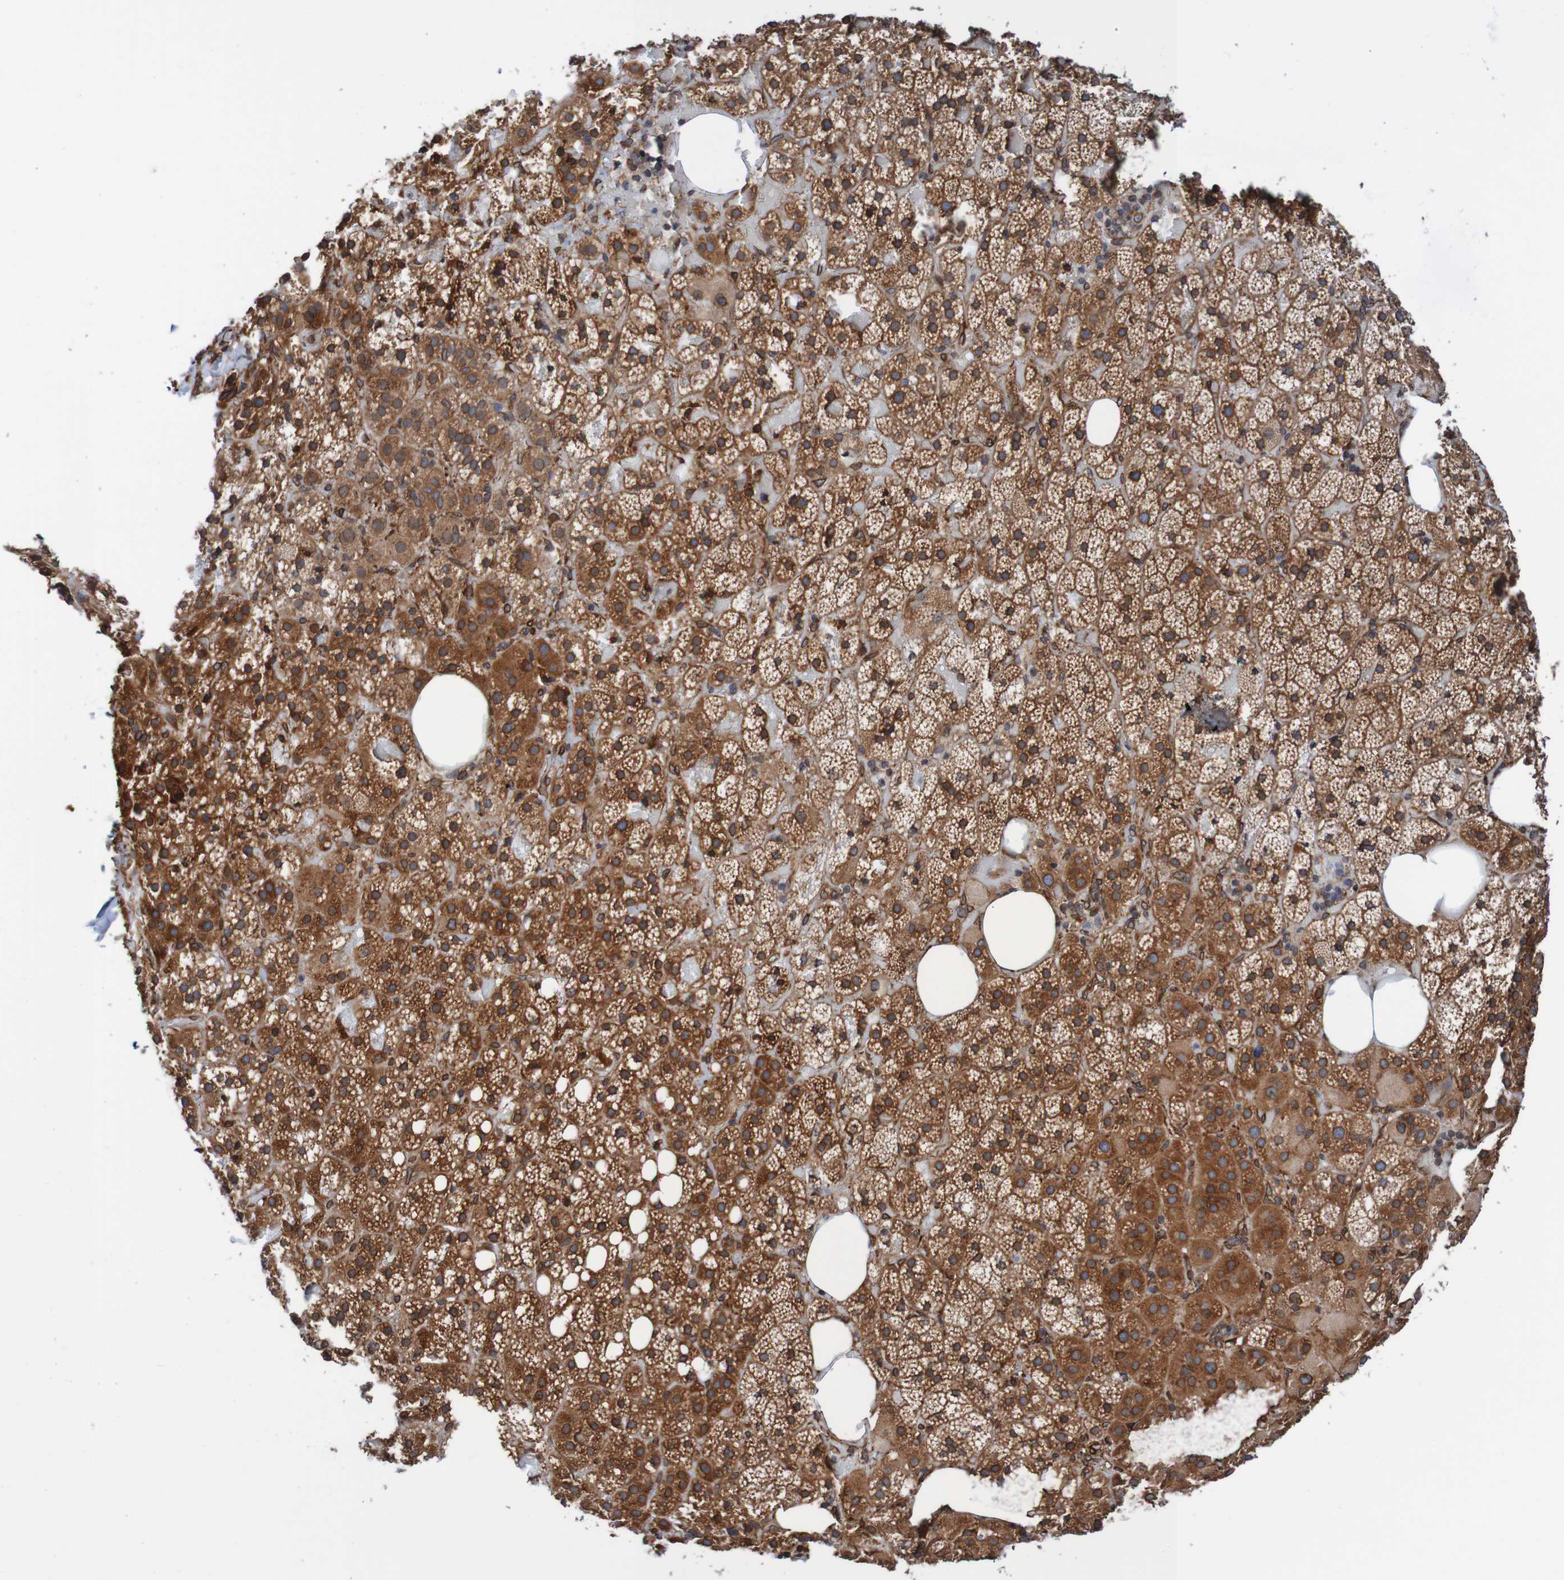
{"staining": {"intensity": "moderate", "quantity": ">75%", "location": "cytoplasmic/membranous"}, "tissue": "adrenal gland", "cell_type": "Glandular cells", "image_type": "normal", "snomed": [{"axis": "morphology", "description": "Normal tissue, NOS"}, {"axis": "topography", "description": "Adrenal gland"}], "caption": "The image exhibits staining of unremarkable adrenal gland, revealing moderate cytoplasmic/membranous protein positivity (brown color) within glandular cells. (brown staining indicates protein expression, while blue staining denotes nuclei).", "gene": "TMEM109", "patient": {"sex": "female", "age": 59}}